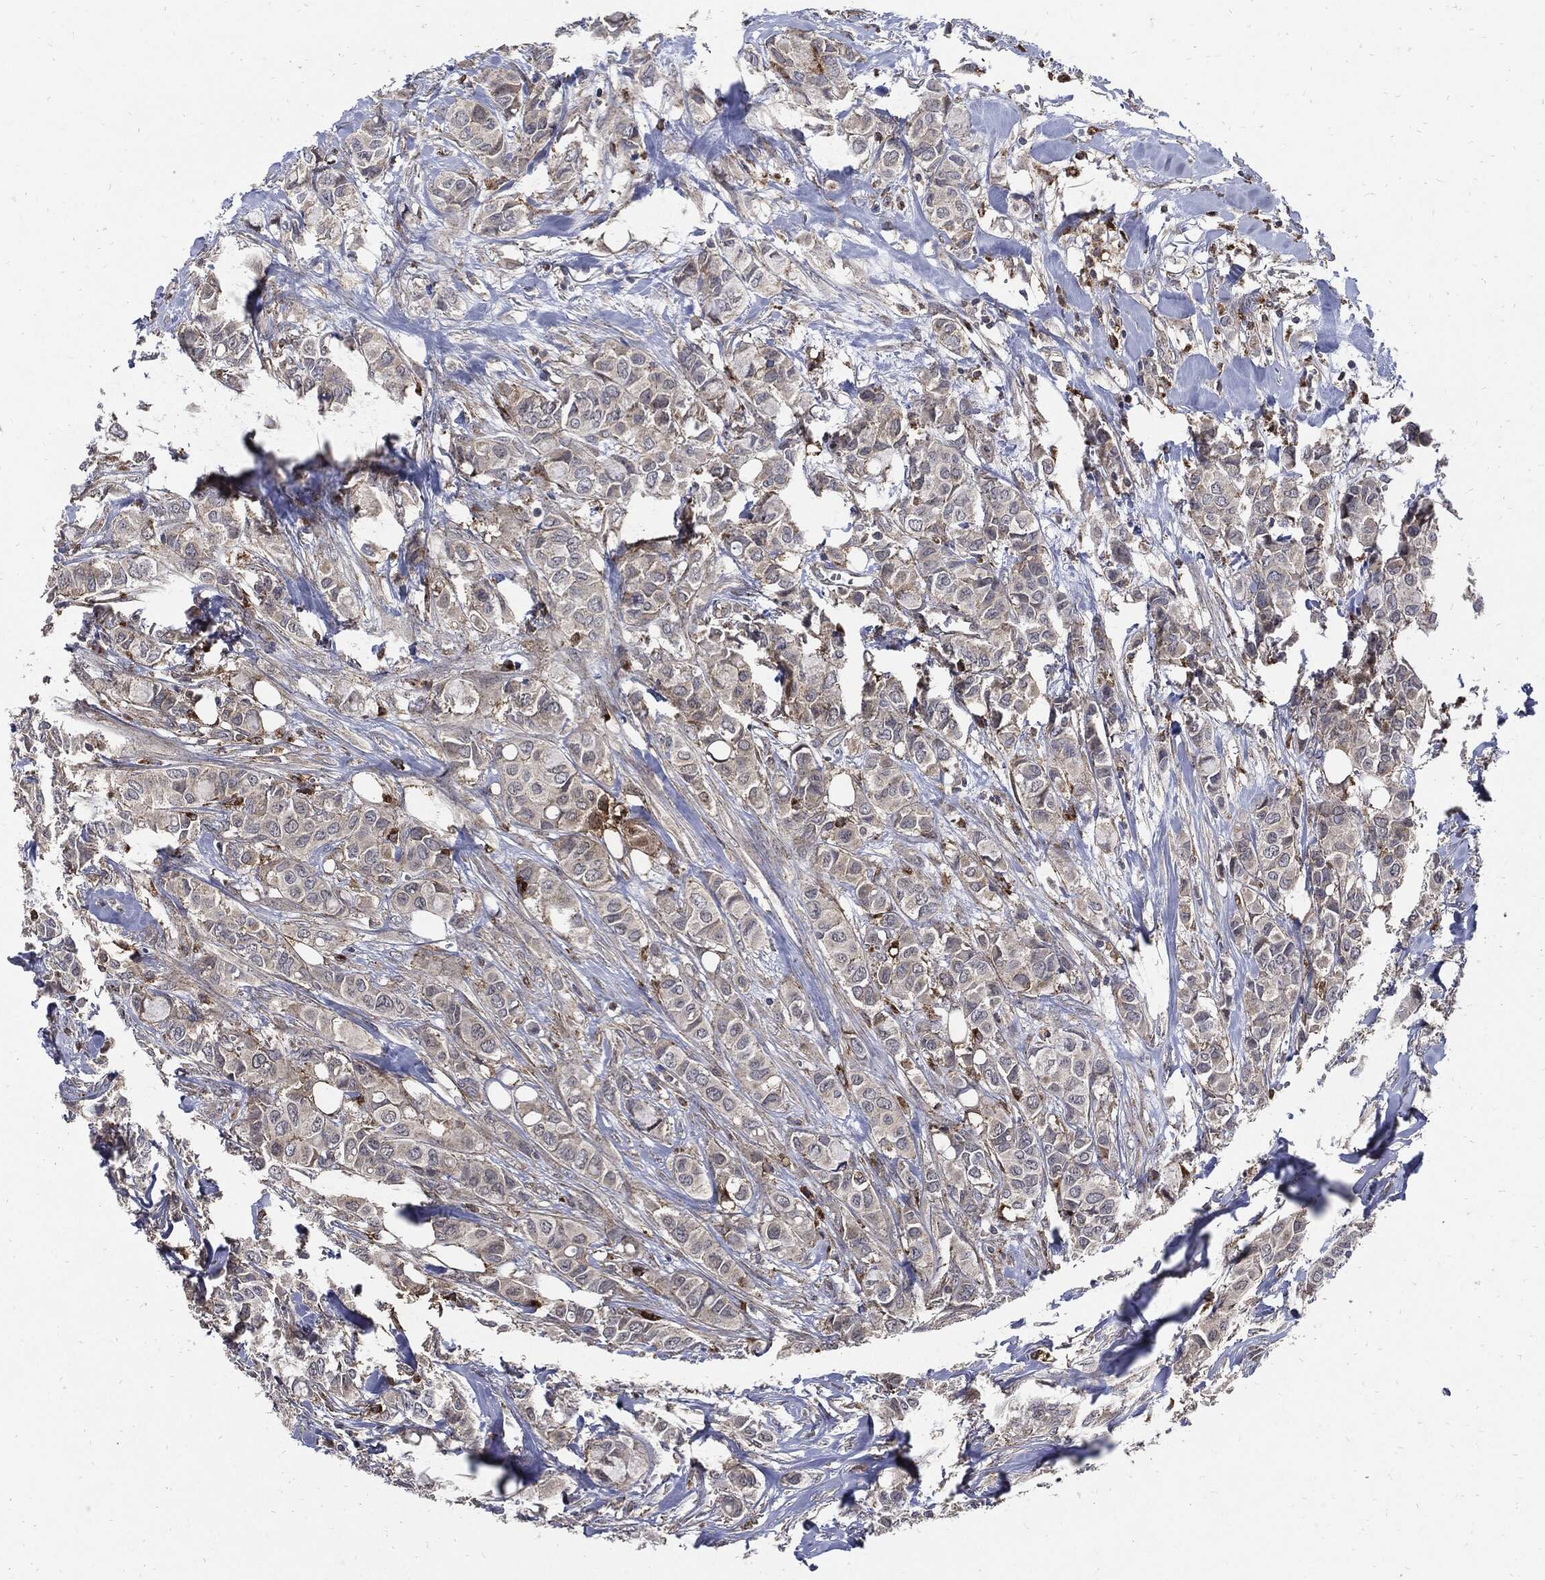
{"staining": {"intensity": "negative", "quantity": "none", "location": "none"}, "tissue": "breast cancer", "cell_type": "Tumor cells", "image_type": "cancer", "snomed": [{"axis": "morphology", "description": "Duct carcinoma"}, {"axis": "topography", "description": "Breast"}], "caption": "Immunohistochemistry (IHC) of human breast infiltrating ductal carcinoma exhibits no positivity in tumor cells. (DAB (3,3'-diaminobenzidine) immunohistochemistry with hematoxylin counter stain).", "gene": "SLC31A2", "patient": {"sex": "female", "age": 85}}